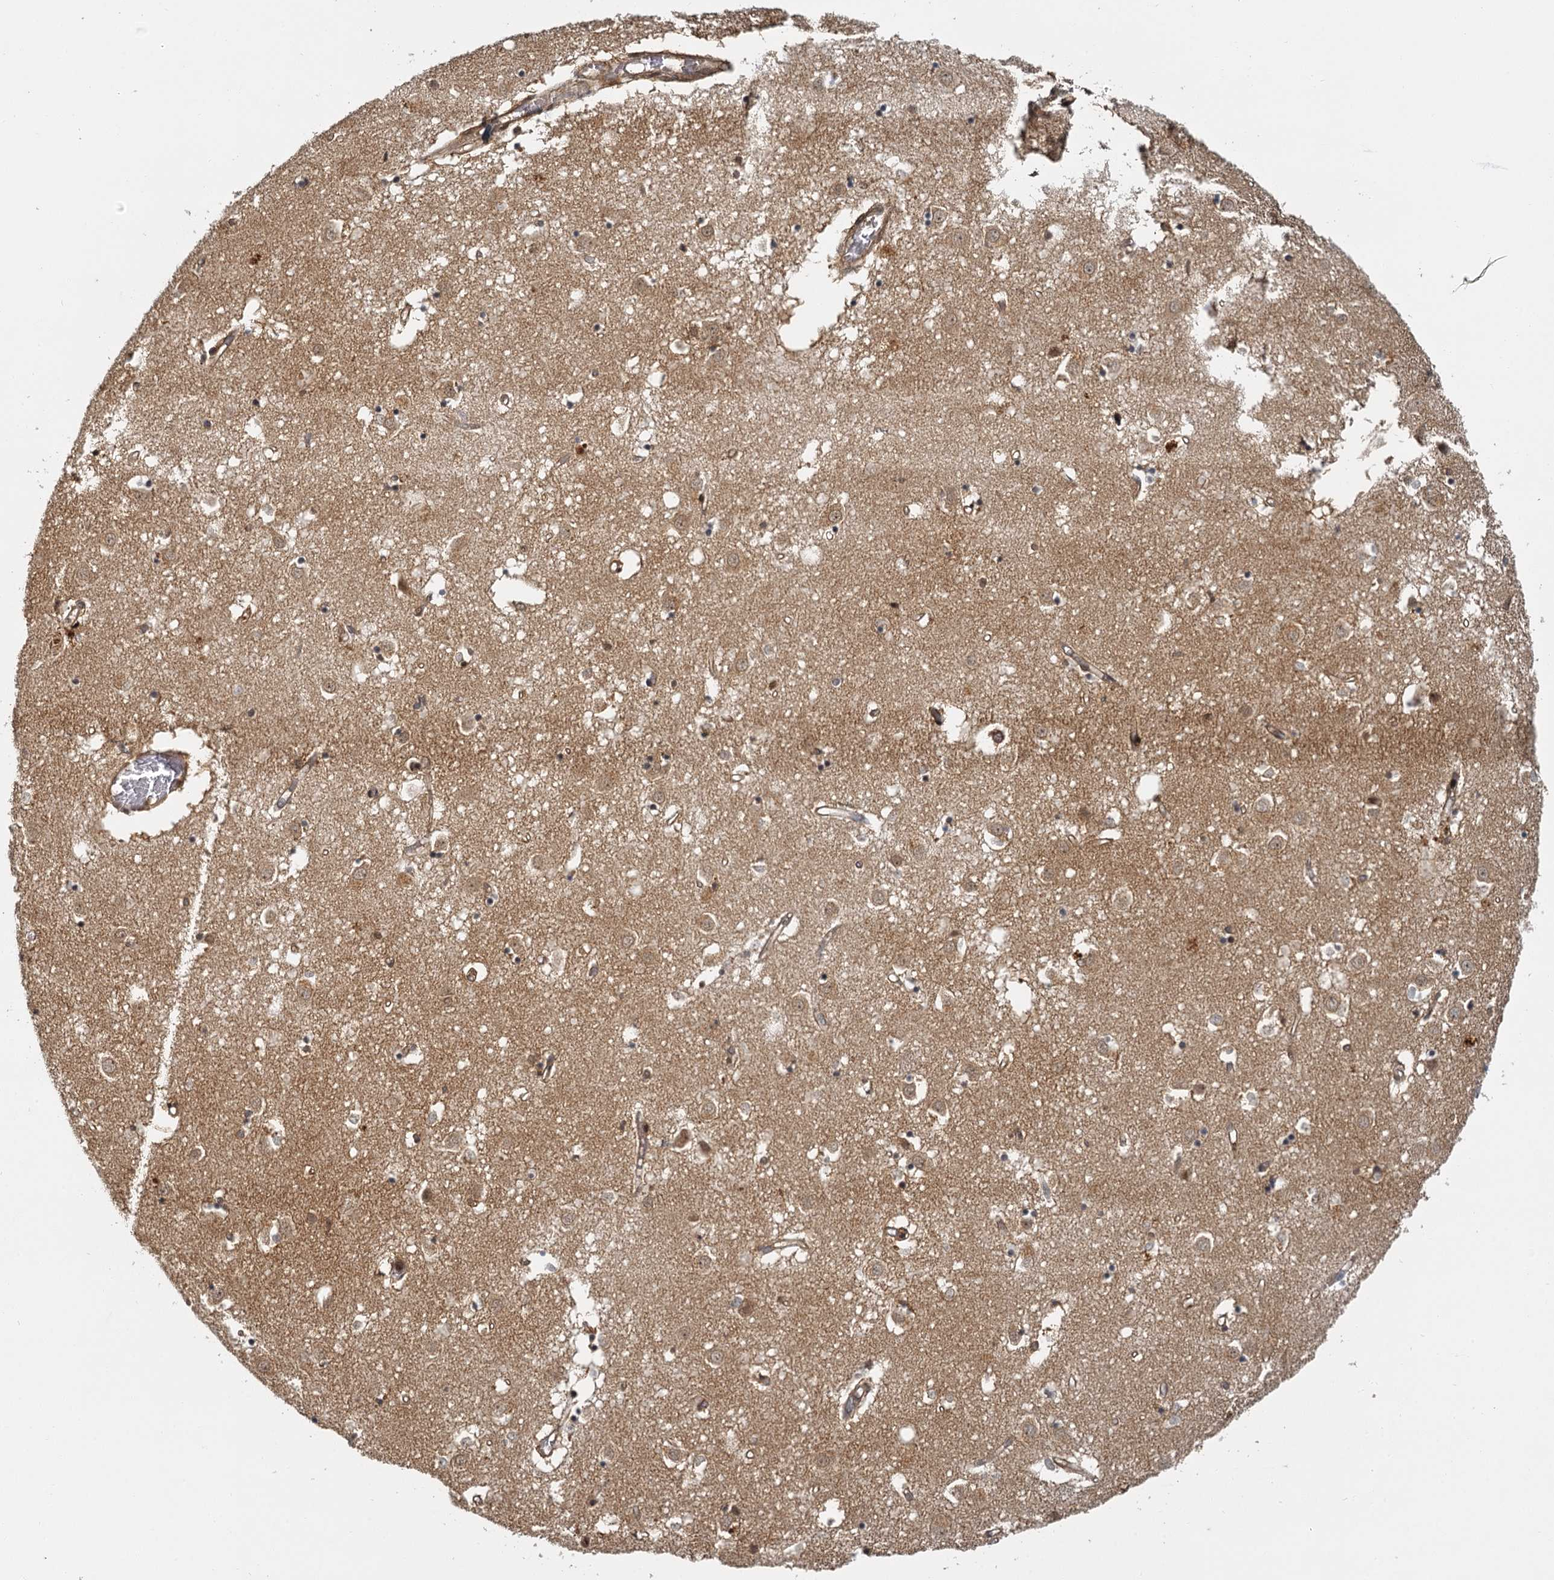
{"staining": {"intensity": "weak", "quantity": "25%-75%", "location": "cytoplasmic/membranous"}, "tissue": "caudate", "cell_type": "Glial cells", "image_type": "normal", "snomed": [{"axis": "morphology", "description": "Normal tissue, NOS"}, {"axis": "topography", "description": "Lateral ventricle wall"}], "caption": "Protein staining of normal caudate reveals weak cytoplasmic/membranous expression in about 25%-75% of glial cells.", "gene": "ZNF549", "patient": {"sex": "male", "age": 70}}